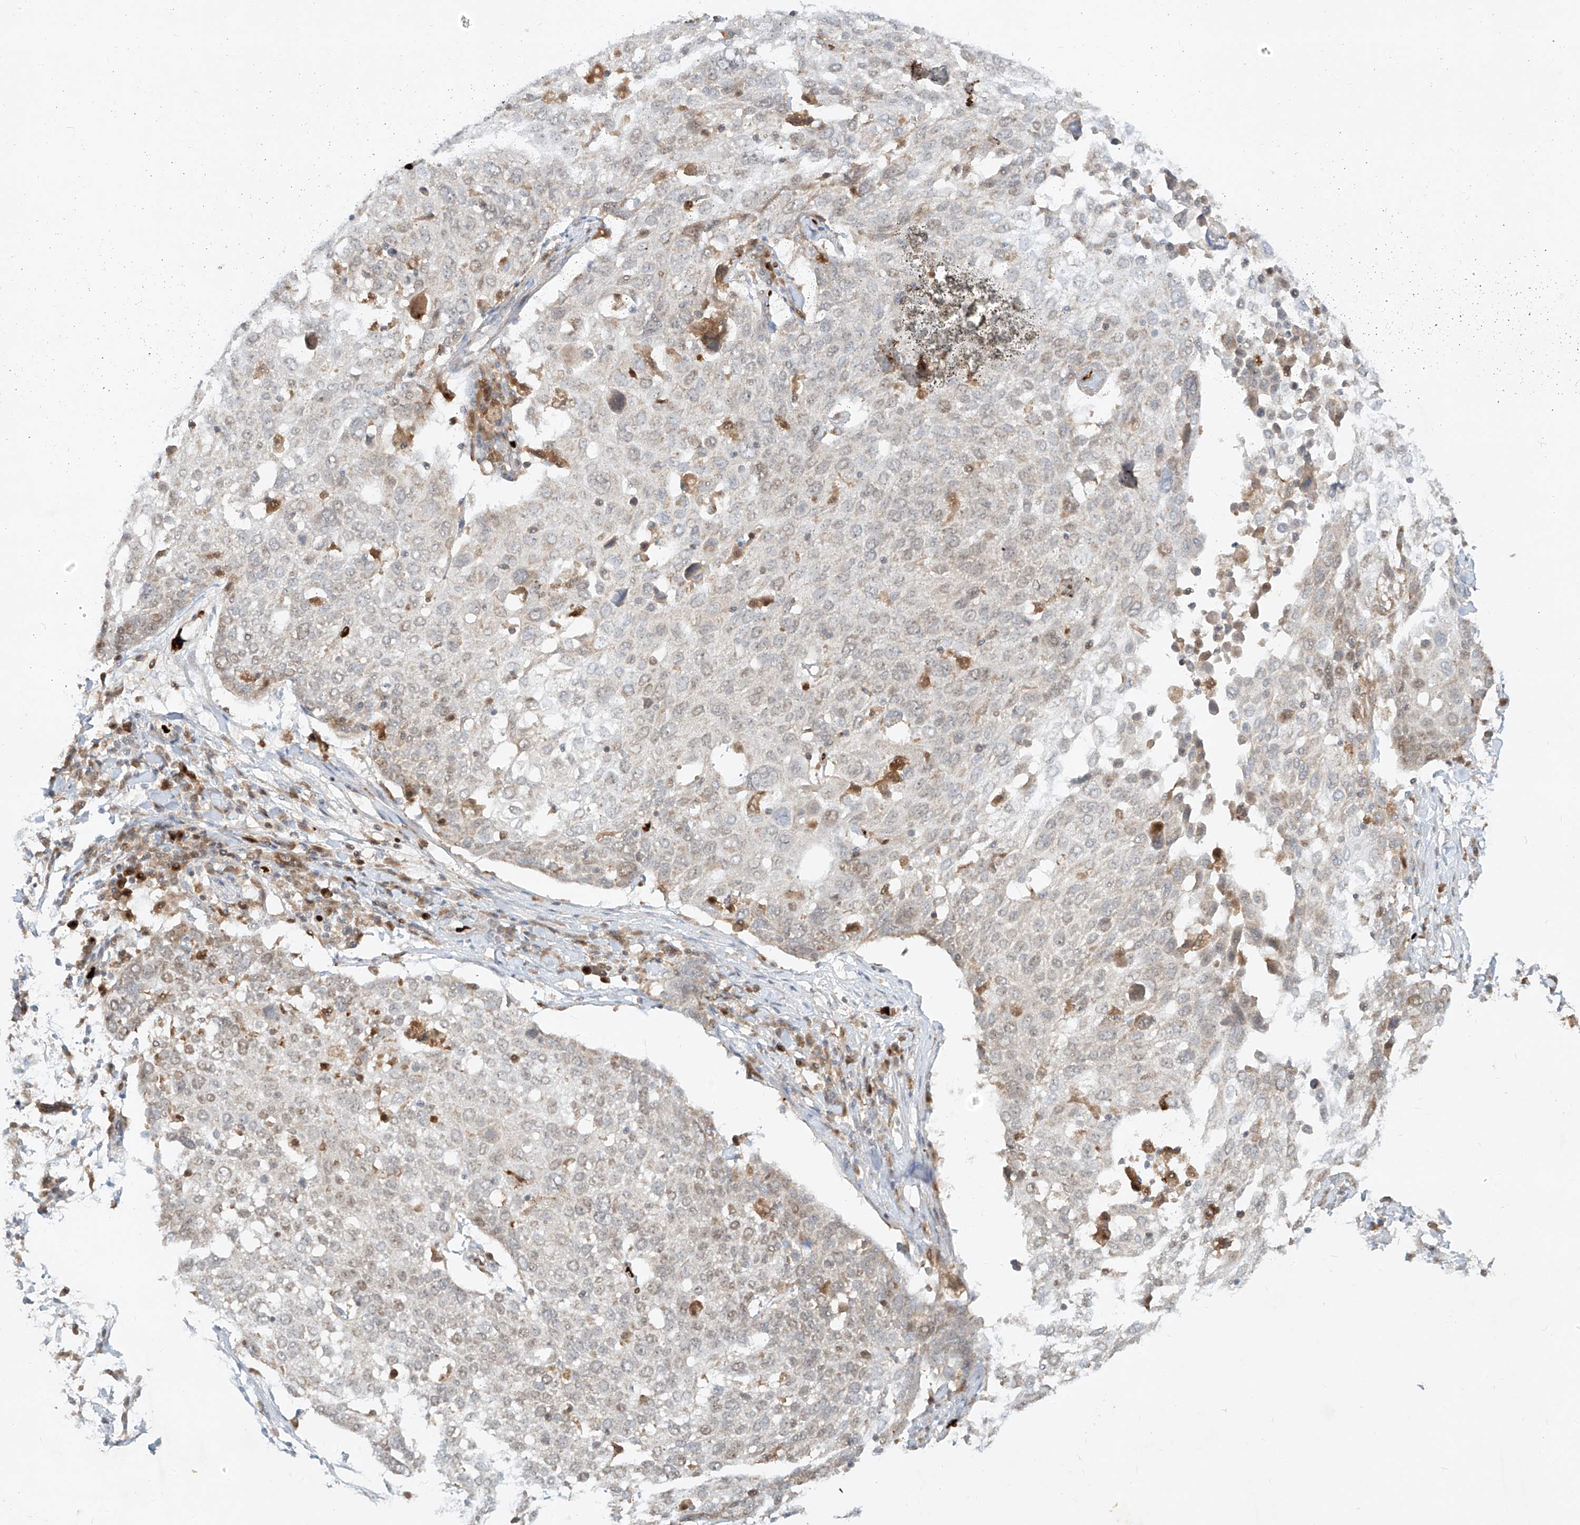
{"staining": {"intensity": "weak", "quantity": "<25%", "location": "nuclear"}, "tissue": "lung cancer", "cell_type": "Tumor cells", "image_type": "cancer", "snomed": [{"axis": "morphology", "description": "Squamous cell carcinoma, NOS"}, {"axis": "topography", "description": "Lung"}], "caption": "This is an immunohistochemistry micrograph of lung cancer (squamous cell carcinoma). There is no expression in tumor cells.", "gene": "FGD2", "patient": {"sex": "male", "age": 65}}